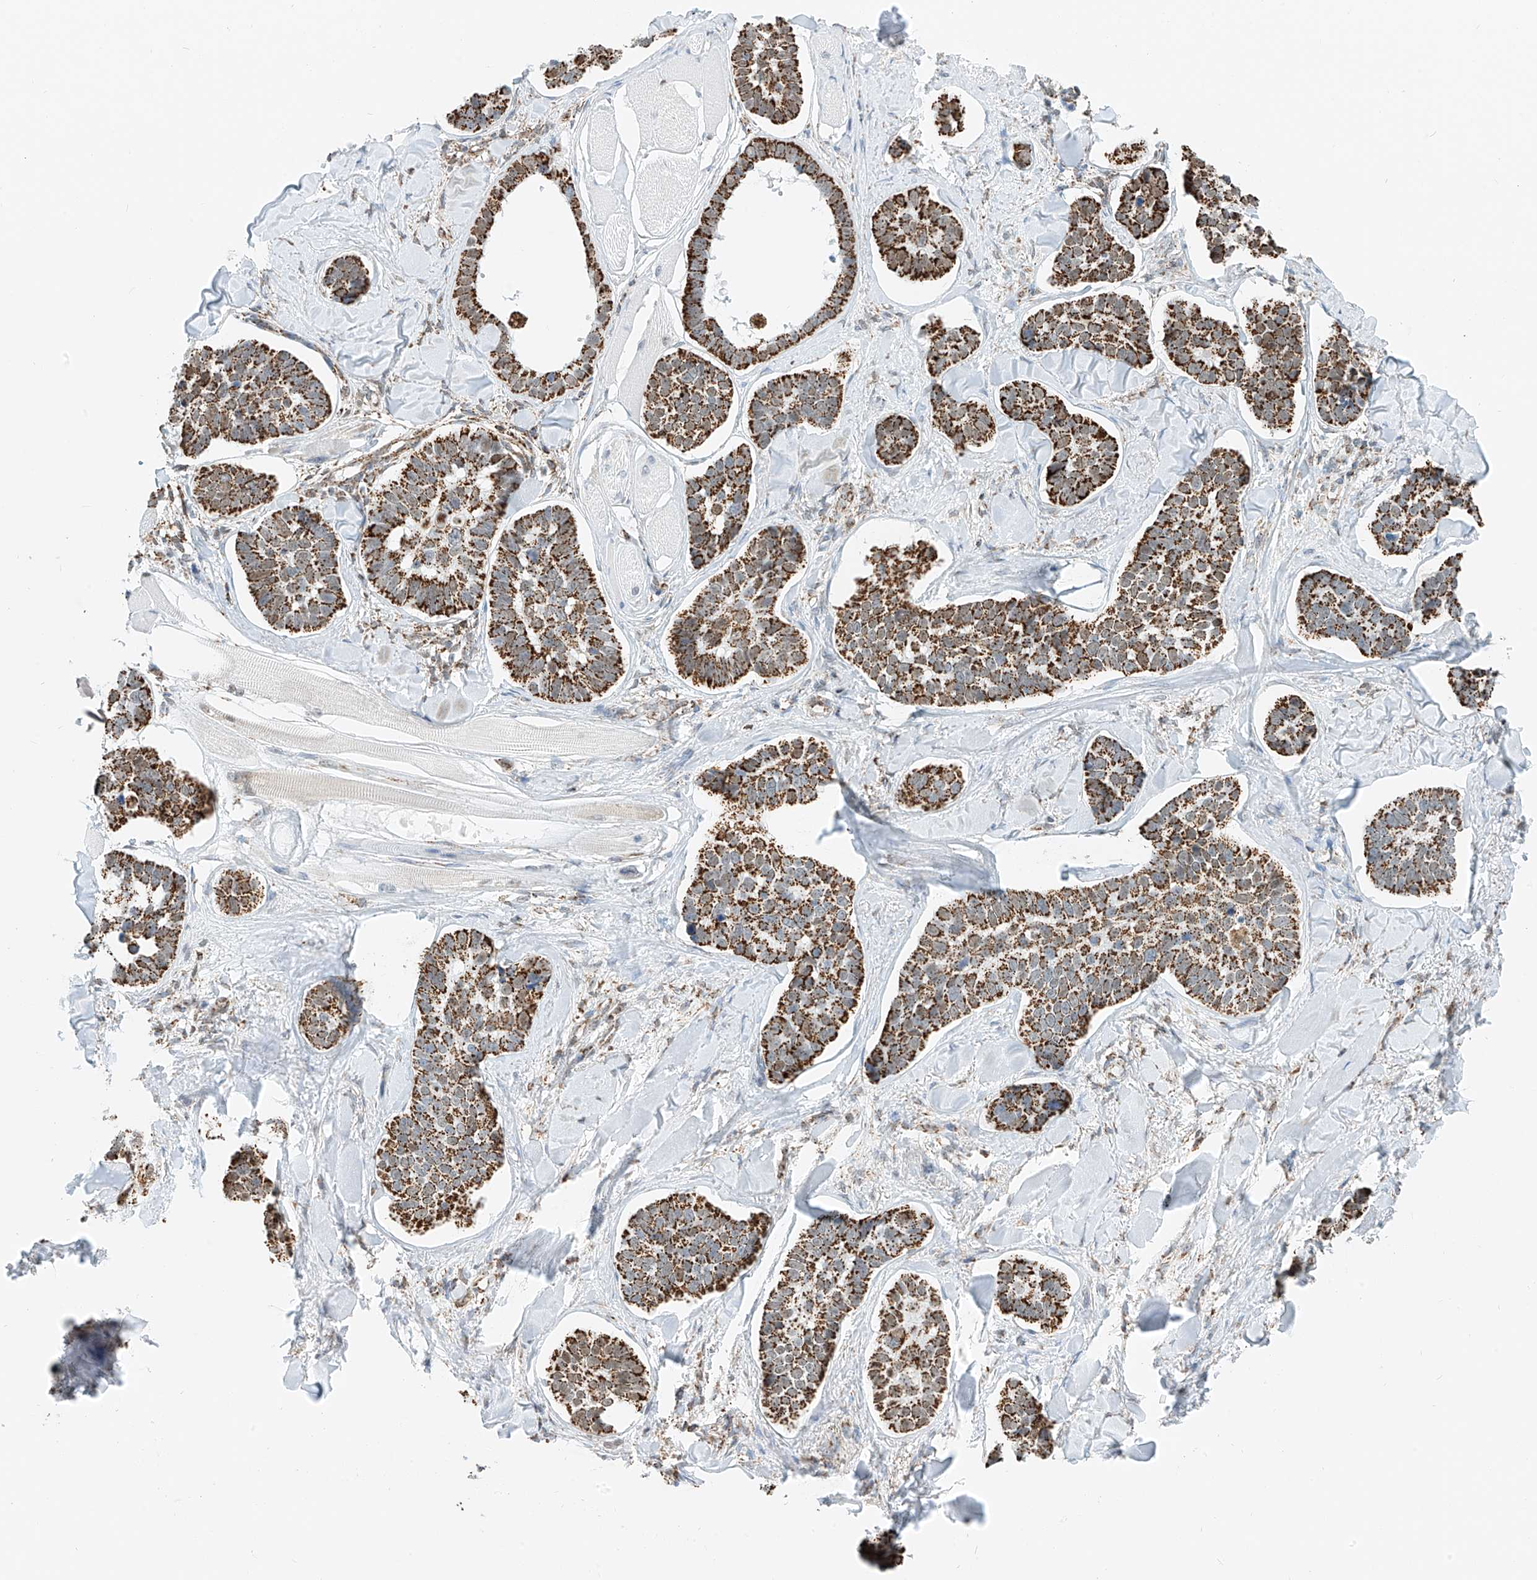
{"staining": {"intensity": "strong", "quantity": ">75%", "location": "cytoplasmic/membranous"}, "tissue": "skin cancer", "cell_type": "Tumor cells", "image_type": "cancer", "snomed": [{"axis": "morphology", "description": "Basal cell carcinoma"}, {"axis": "topography", "description": "Skin"}], "caption": "IHC histopathology image of neoplastic tissue: human skin cancer stained using immunohistochemistry displays high levels of strong protein expression localized specifically in the cytoplasmic/membranous of tumor cells, appearing as a cytoplasmic/membranous brown color.", "gene": "PPA2", "patient": {"sex": "male", "age": 62}}